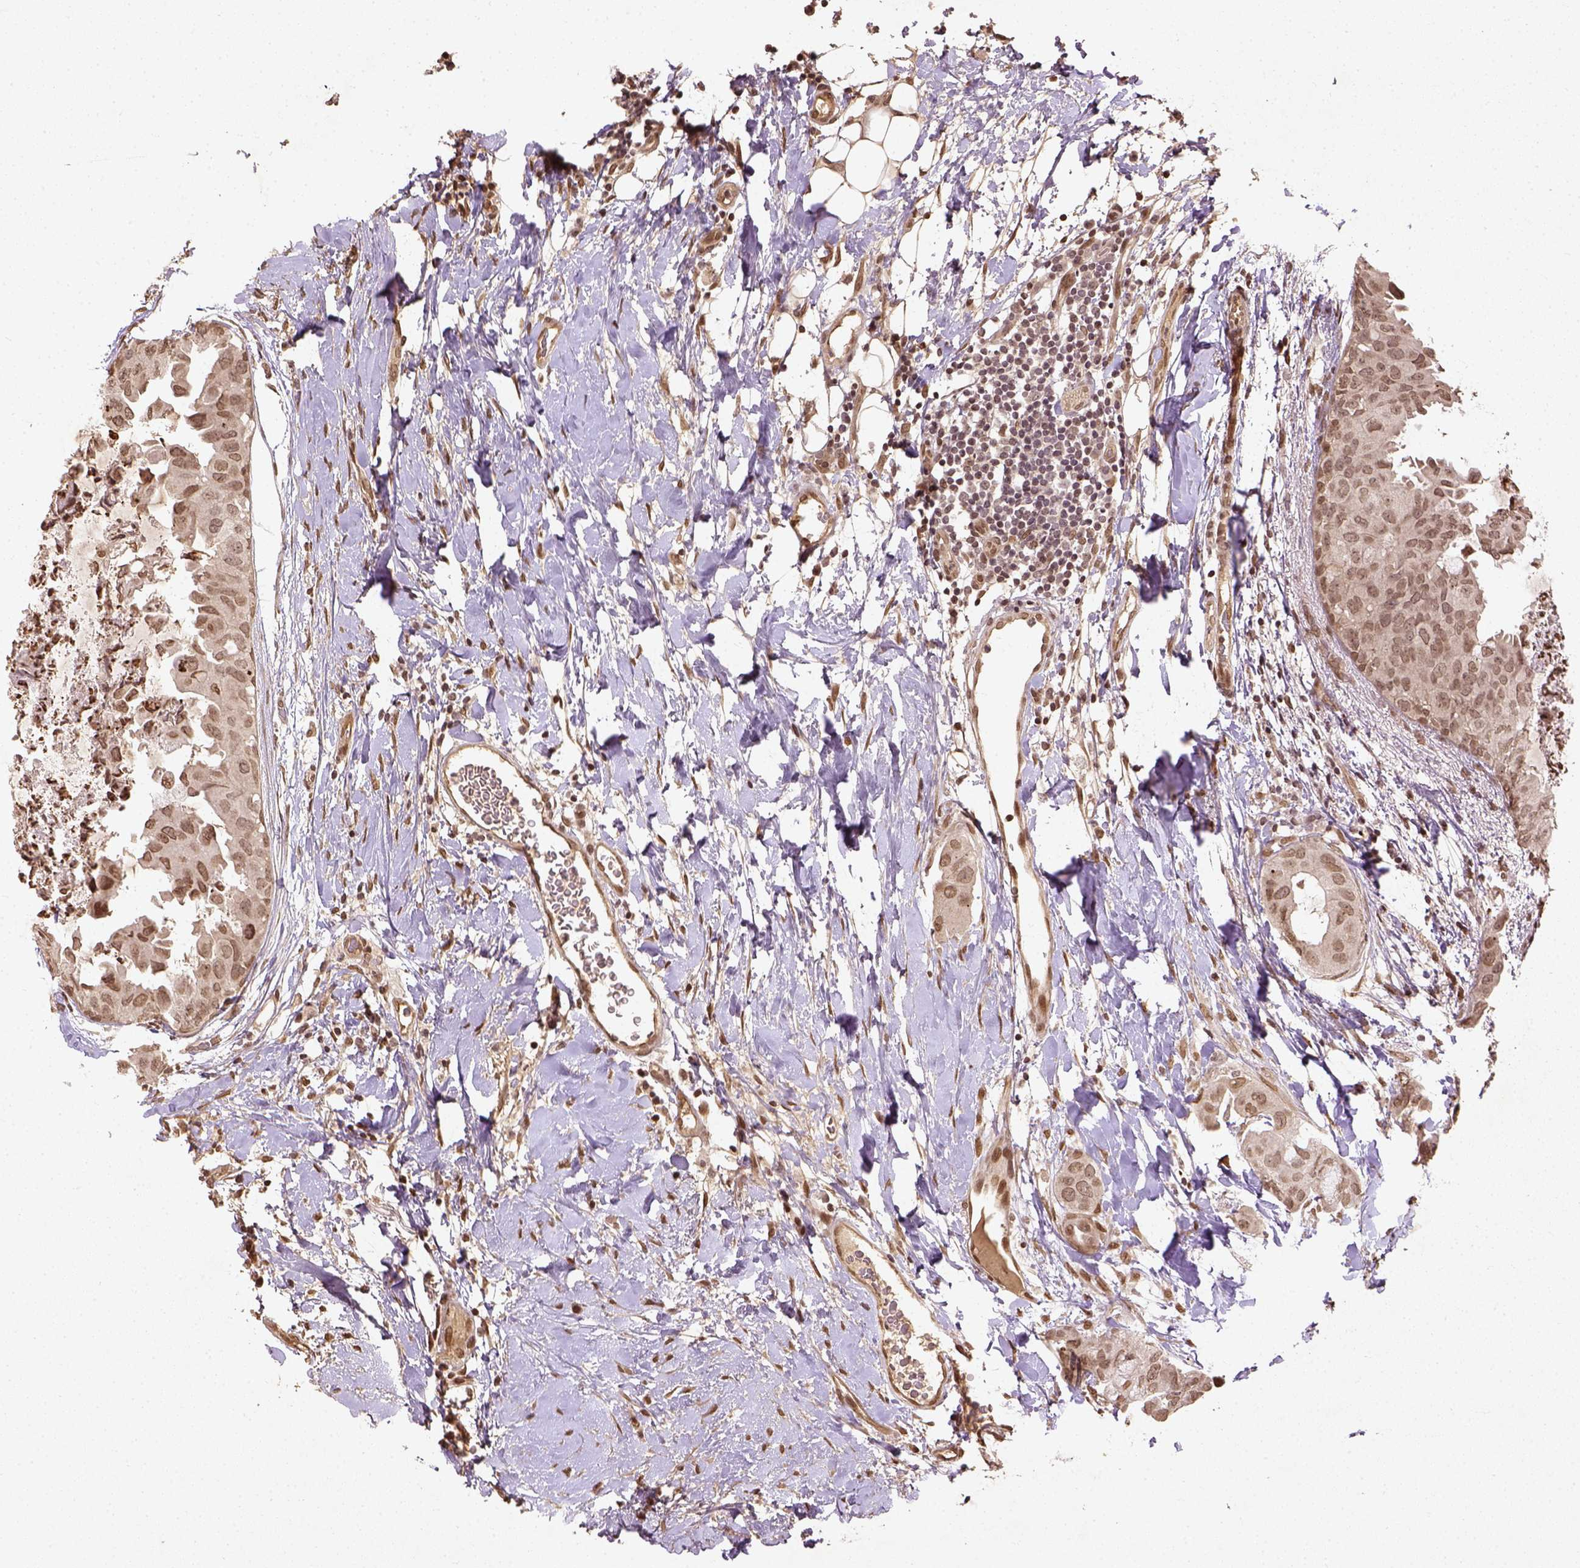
{"staining": {"intensity": "moderate", "quantity": ">75%", "location": "nuclear"}, "tissue": "breast cancer", "cell_type": "Tumor cells", "image_type": "cancer", "snomed": [{"axis": "morphology", "description": "Normal tissue, NOS"}, {"axis": "morphology", "description": "Duct carcinoma"}, {"axis": "topography", "description": "Breast"}], "caption": "Moderate nuclear protein positivity is identified in approximately >75% of tumor cells in invasive ductal carcinoma (breast). The protein of interest is shown in brown color, while the nuclei are stained blue.", "gene": "BANF1", "patient": {"sex": "female", "age": 40}}